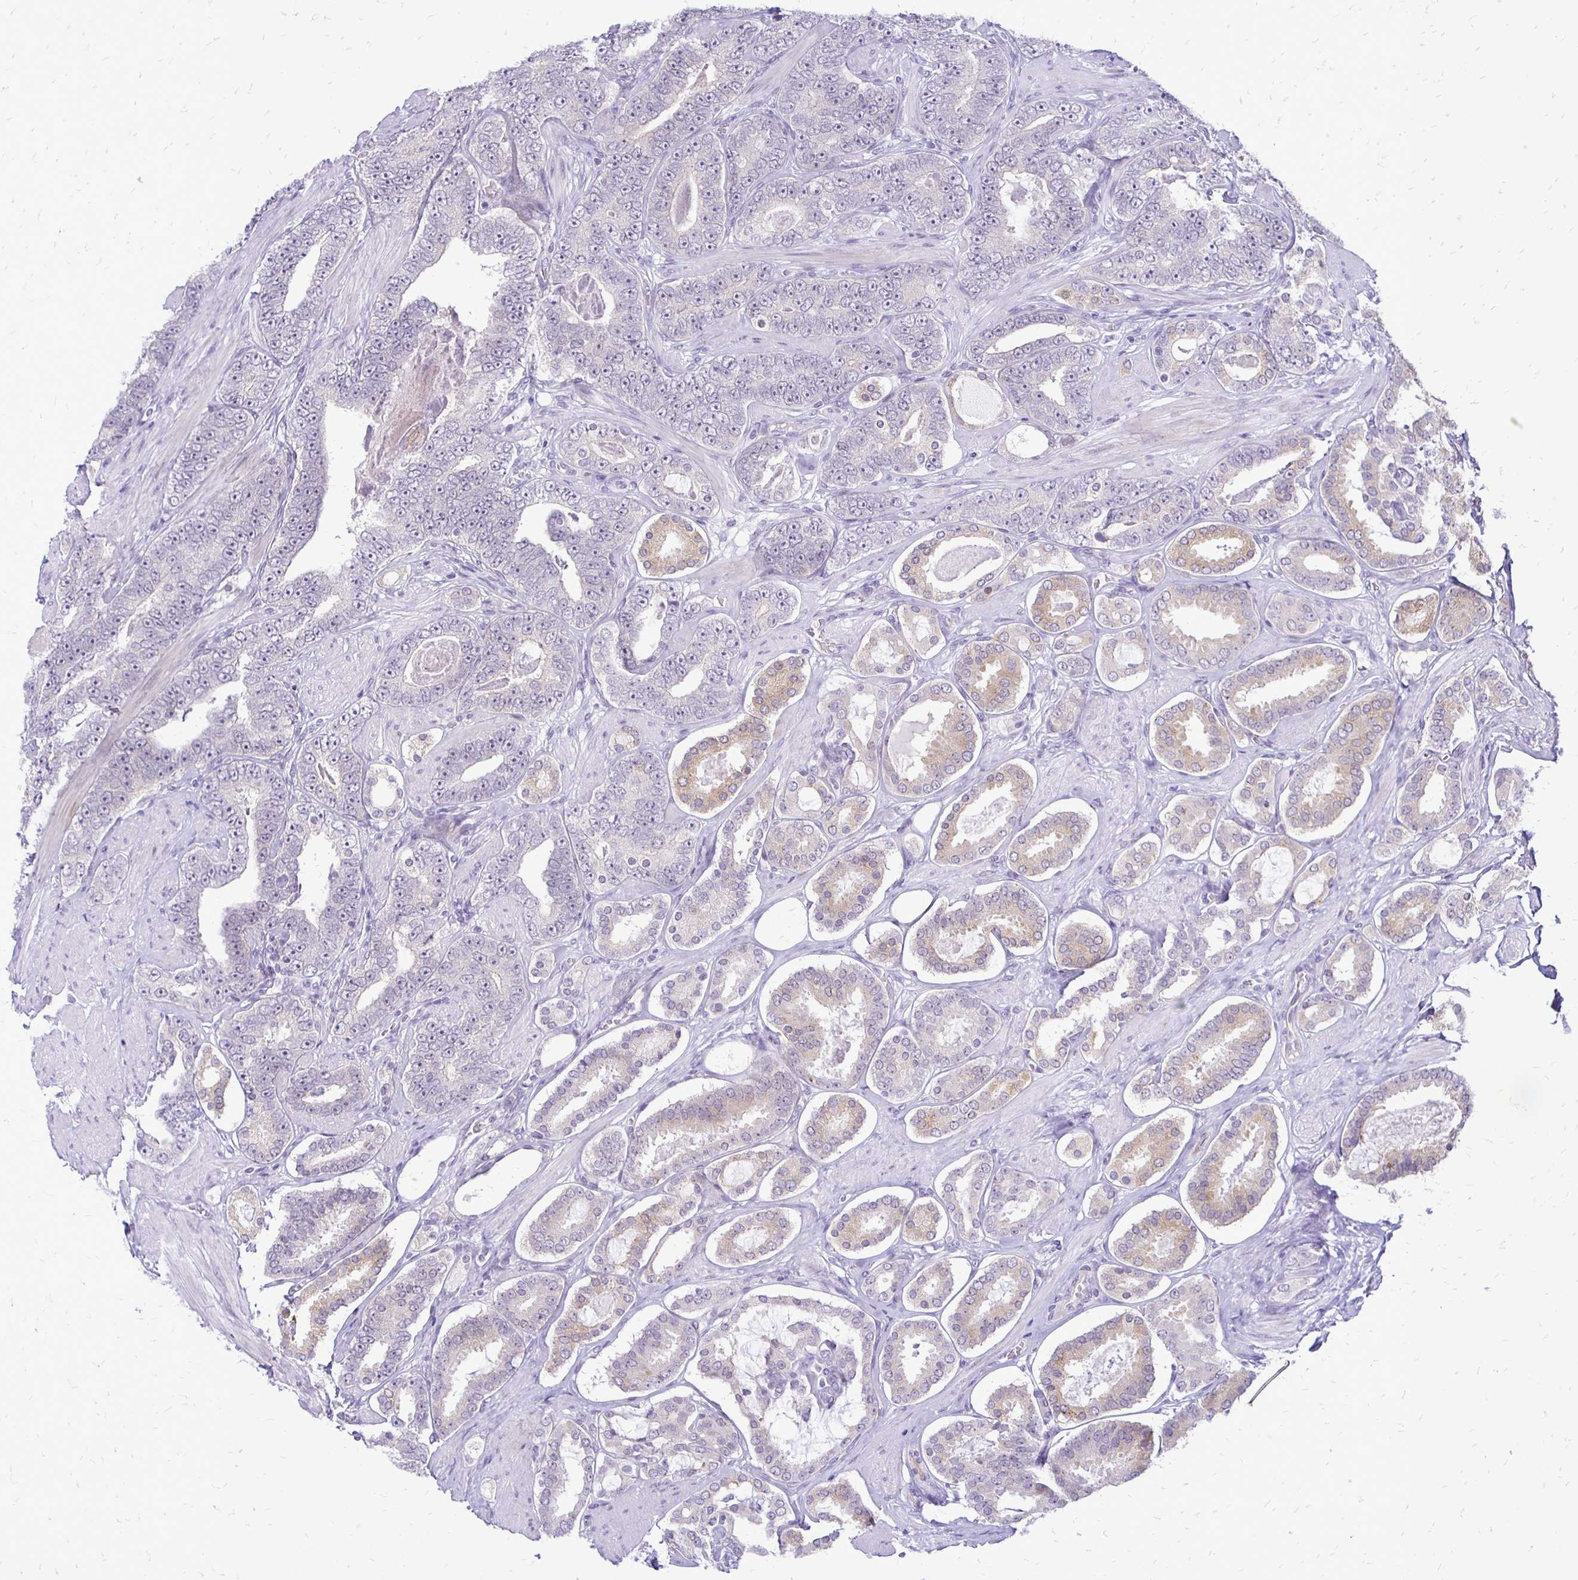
{"staining": {"intensity": "moderate", "quantity": "<25%", "location": "cytoplasmic/membranous"}, "tissue": "prostate cancer", "cell_type": "Tumor cells", "image_type": "cancer", "snomed": [{"axis": "morphology", "description": "Adenocarcinoma, High grade"}, {"axis": "topography", "description": "Prostate"}], "caption": "Prostate adenocarcinoma (high-grade) tissue demonstrates moderate cytoplasmic/membranous staining in about <25% of tumor cells, visualized by immunohistochemistry. (DAB = brown stain, brightfield microscopy at high magnification).", "gene": "EPYC", "patient": {"sex": "male", "age": 63}}